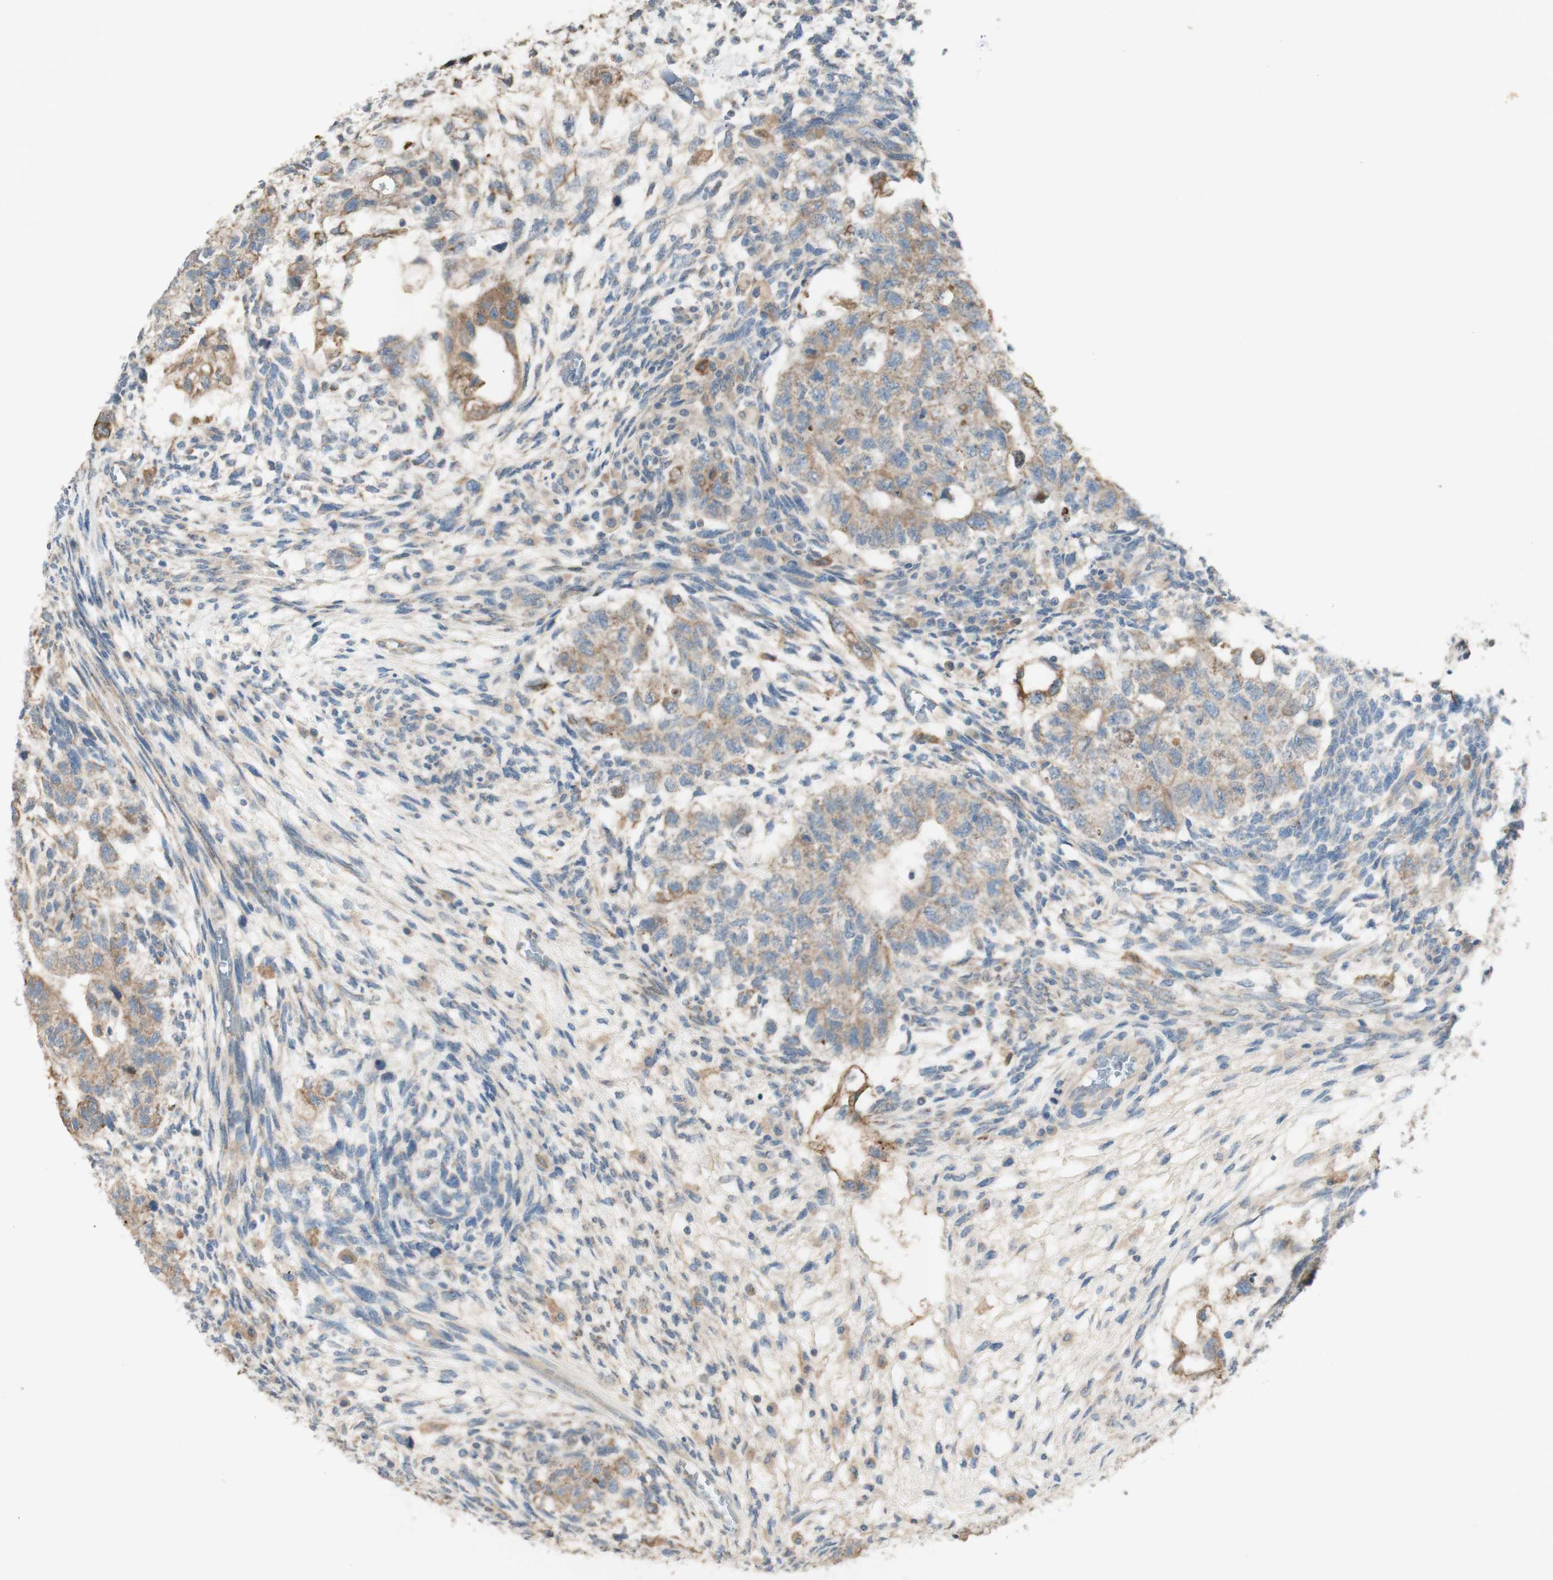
{"staining": {"intensity": "weak", "quantity": ">75%", "location": "cytoplasmic/membranous"}, "tissue": "testis cancer", "cell_type": "Tumor cells", "image_type": "cancer", "snomed": [{"axis": "morphology", "description": "Normal tissue, NOS"}, {"axis": "morphology", "description": "Carcinoma, Embryonal, NOS"}, {"axis": "topography", "description": "Testis"}], "caption": "Protein analysis of embryonal carcinoma (testis) tissue shows weak cytoplasmic/membranous expression in about >75% of tumor cells.", "gene": "CLCN2", "patient": {"sex": "male", "age": 36}}